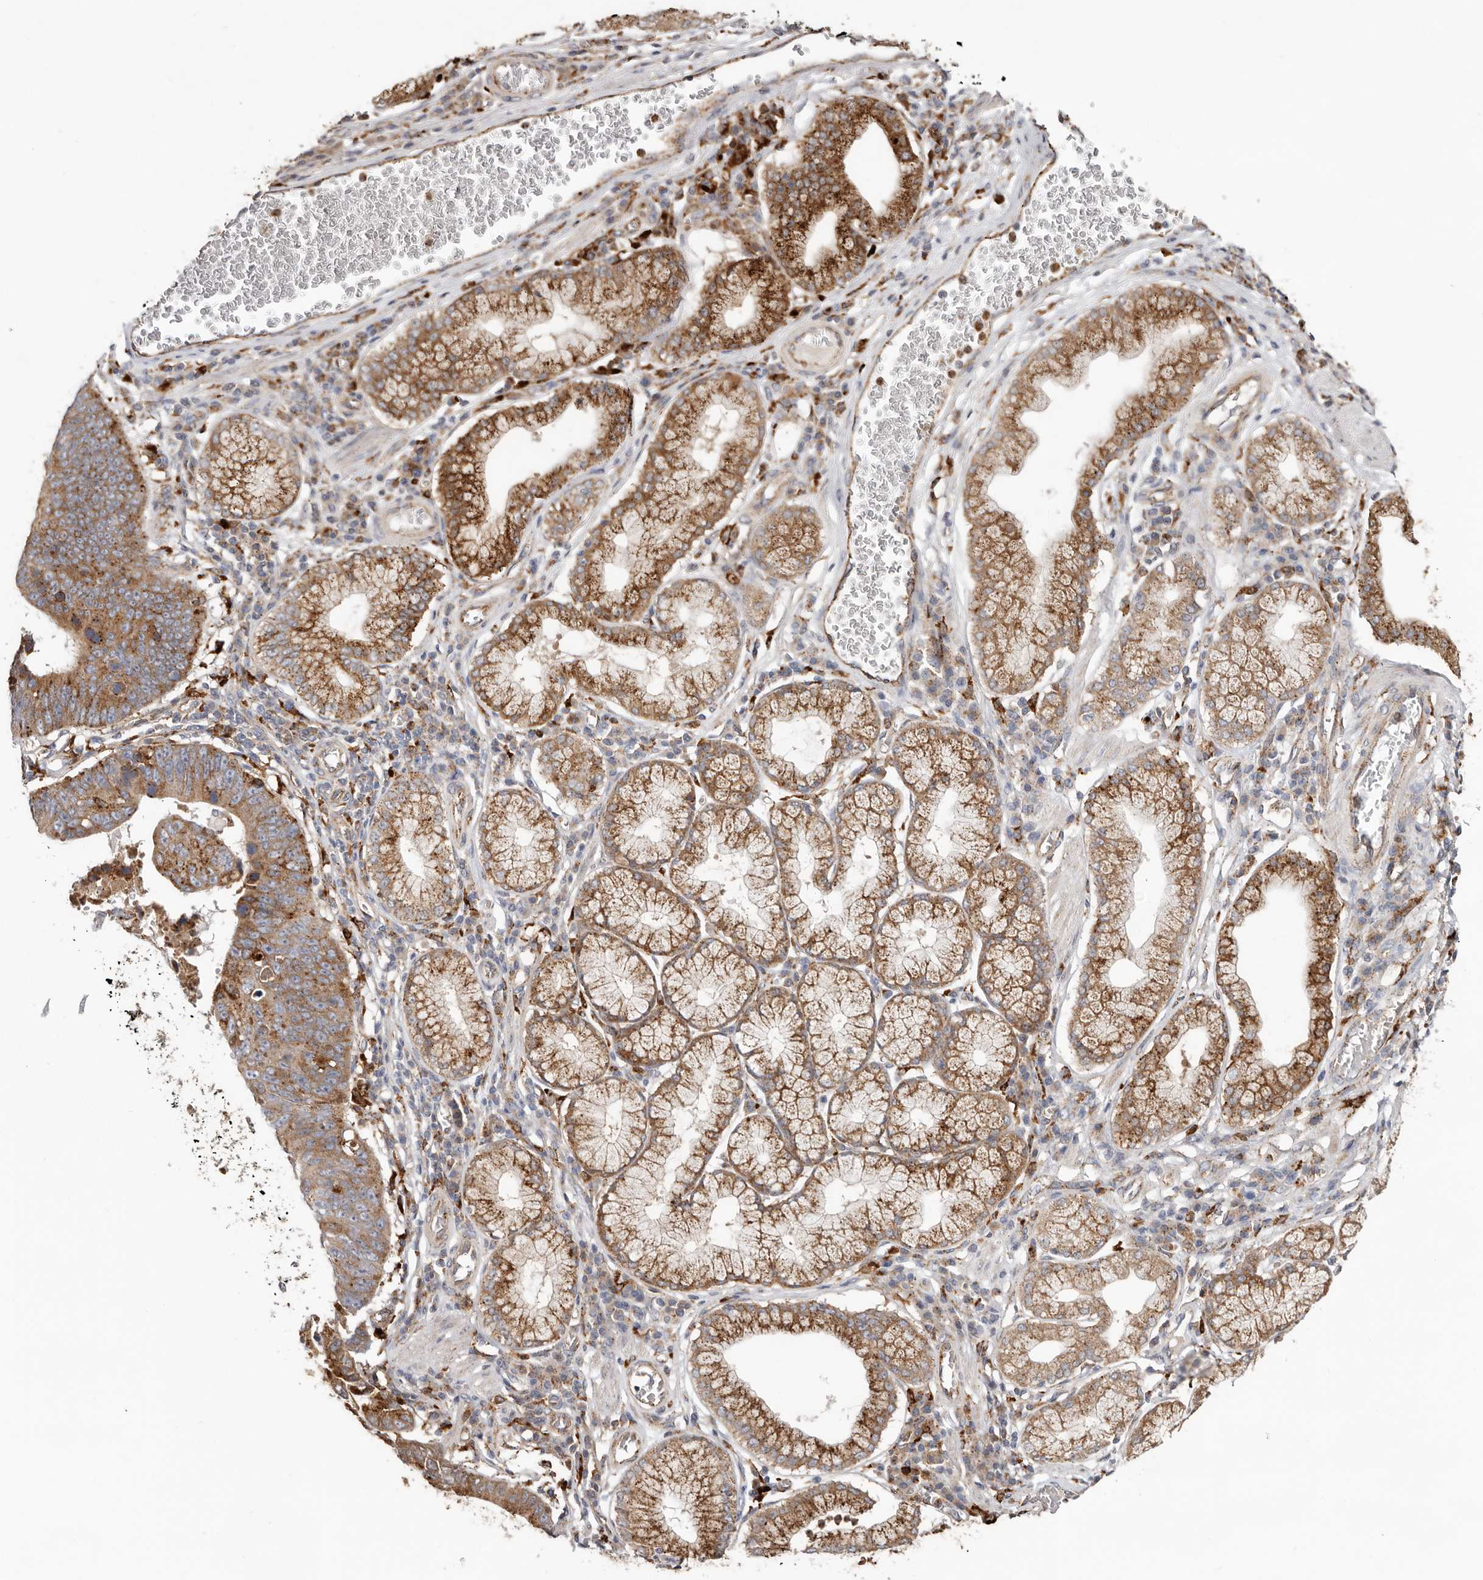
{"staining": {"intensity": "moderate", "quantity": ">75%", "location": "cytoplasmic/membranous"}, "tissue": "stomach cancer", "cell_type": "Tumor cells", "image_type": "cancer", "snomed": [{"axis": "morphology", "description": "Adenocarcinoma, NOS"}, {"axis": "topography", "description": "Stomach"}], "caption": "Stomach adenocarcinoma tissue displays moderate cytoplasmic/membranous expression in approximately >75% of tumor cells", "gene": "GRN", "patient": {"sex": "male", "age": 59}}